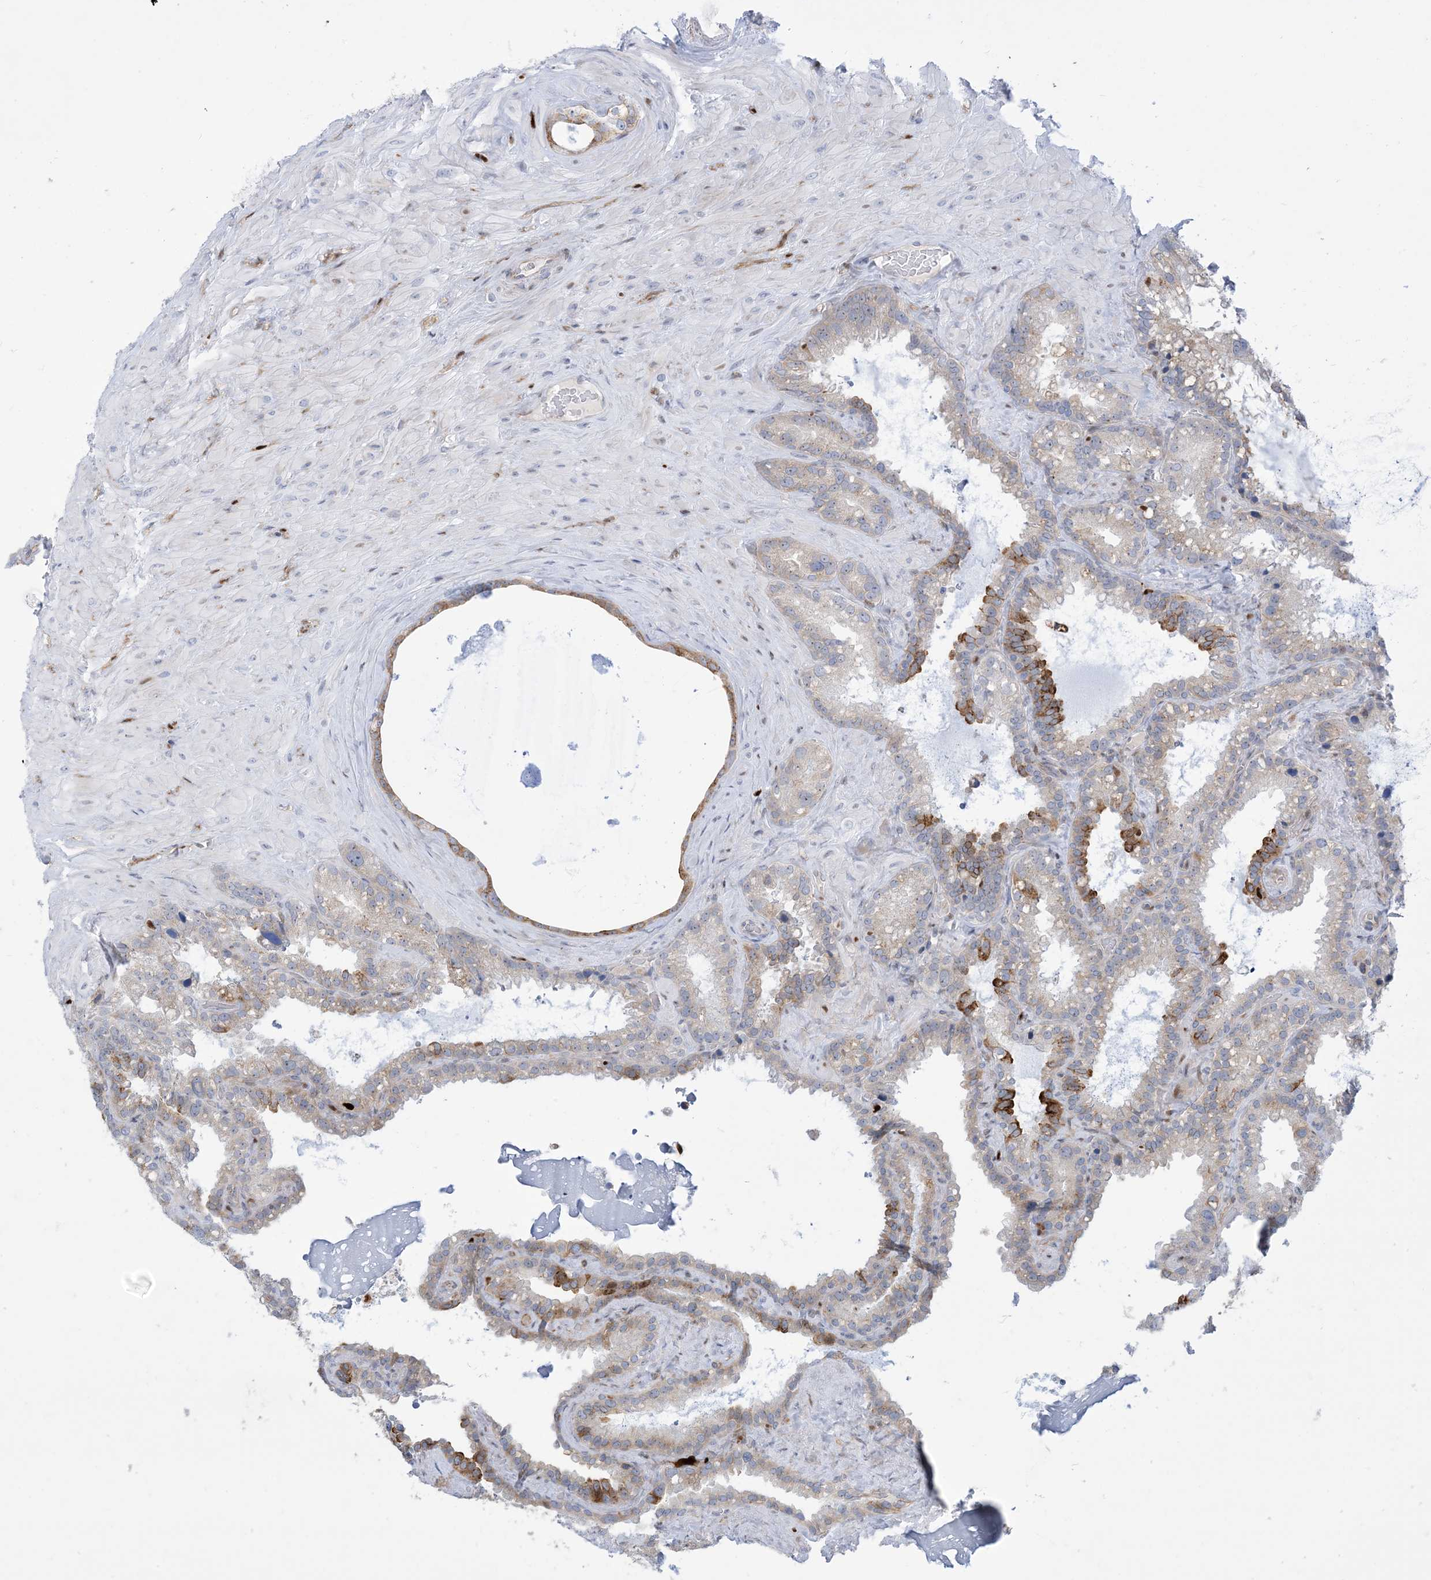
{"staining": {"intensity": "moderate", "quantity": "25%-75%", "location": "cytoplasmic/membranous"}, "tissue": "seminal vesicle", "cell_type": "Glandular cells", "image_type": "normal", "snomed": [{"axis": "morphology", "description": "Normal tissue, NOS"}, {"axis": "topography", "description": "Prostate"}, {"axis": "topography", "description": "Seminal veicle"}], "caption": "Immunohistochemistry staining of unremarkable seminal vesicle, which exhibits medium levels of moderate cytoplasmic/membranous staining in approximately 25%-75% of glandular cells indicating moderate cytoplasmic/membranous protein positivity. The staining was performed using DAB (3,3'-diaminobenzidine) (brown) for protein detection and nuclei were counterstained in hematoxylin (blue).", "gene": "MARS2", "patient": {"sex": "male", "age": 68}}